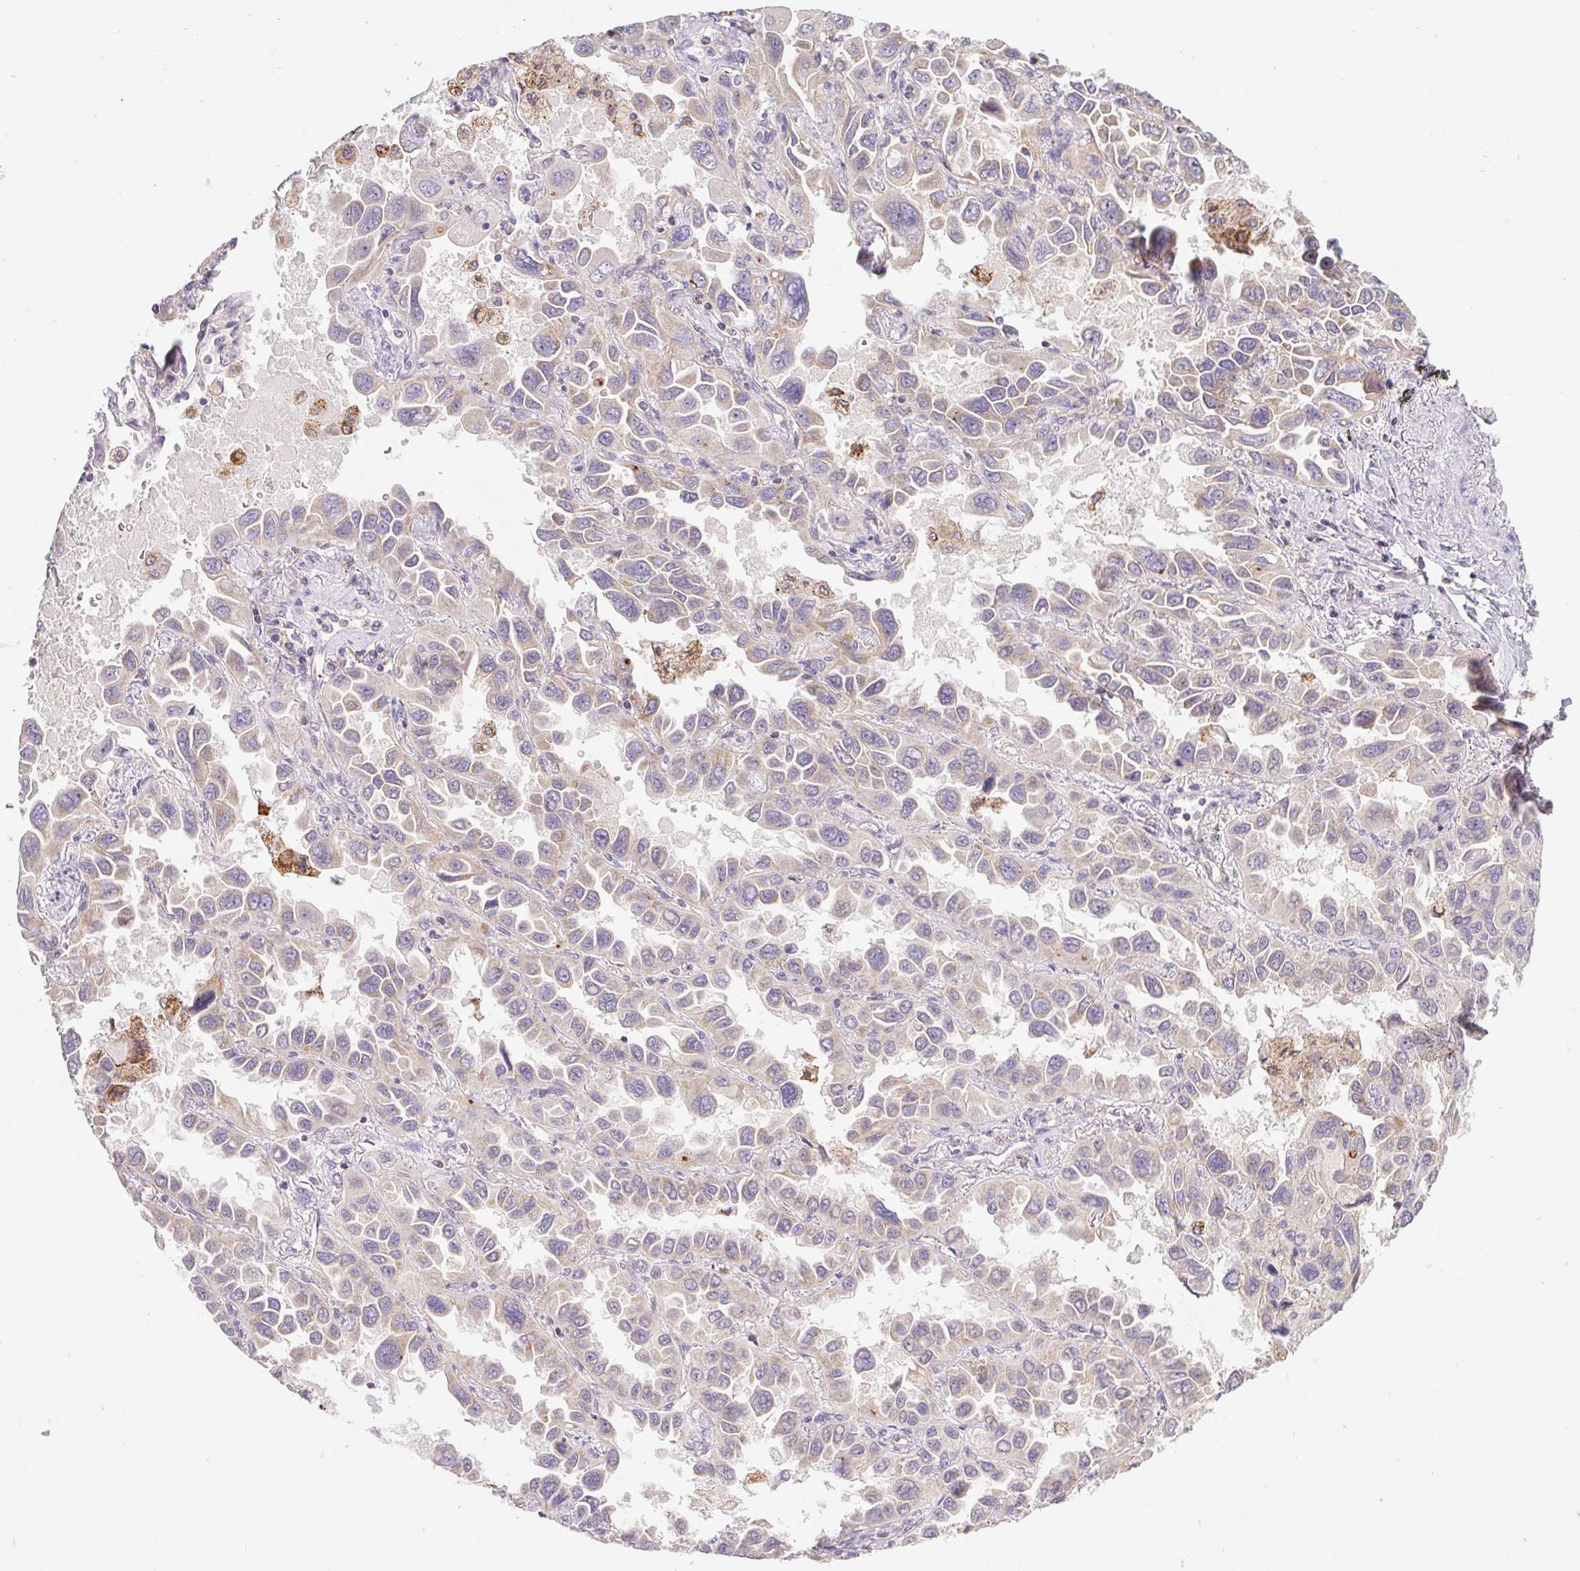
{"staining": {"intensity": "negative", "quantity": "none", "location": "none"}, "tissue": "lung cancer", "cell_type": "Tumor cells", "image_type": "cancer", "snomed": [{"axis": "morphology", "description": "Adenocarcinoma, NOS"}, {"axis": "topography", "description": "Lung"}], "caption": "This is an immunohistochemistry image of human lung cancer. There is no staining in tumor cells.", "gene": "EMC6", "patient": {"sex": "male", "age": 64}}